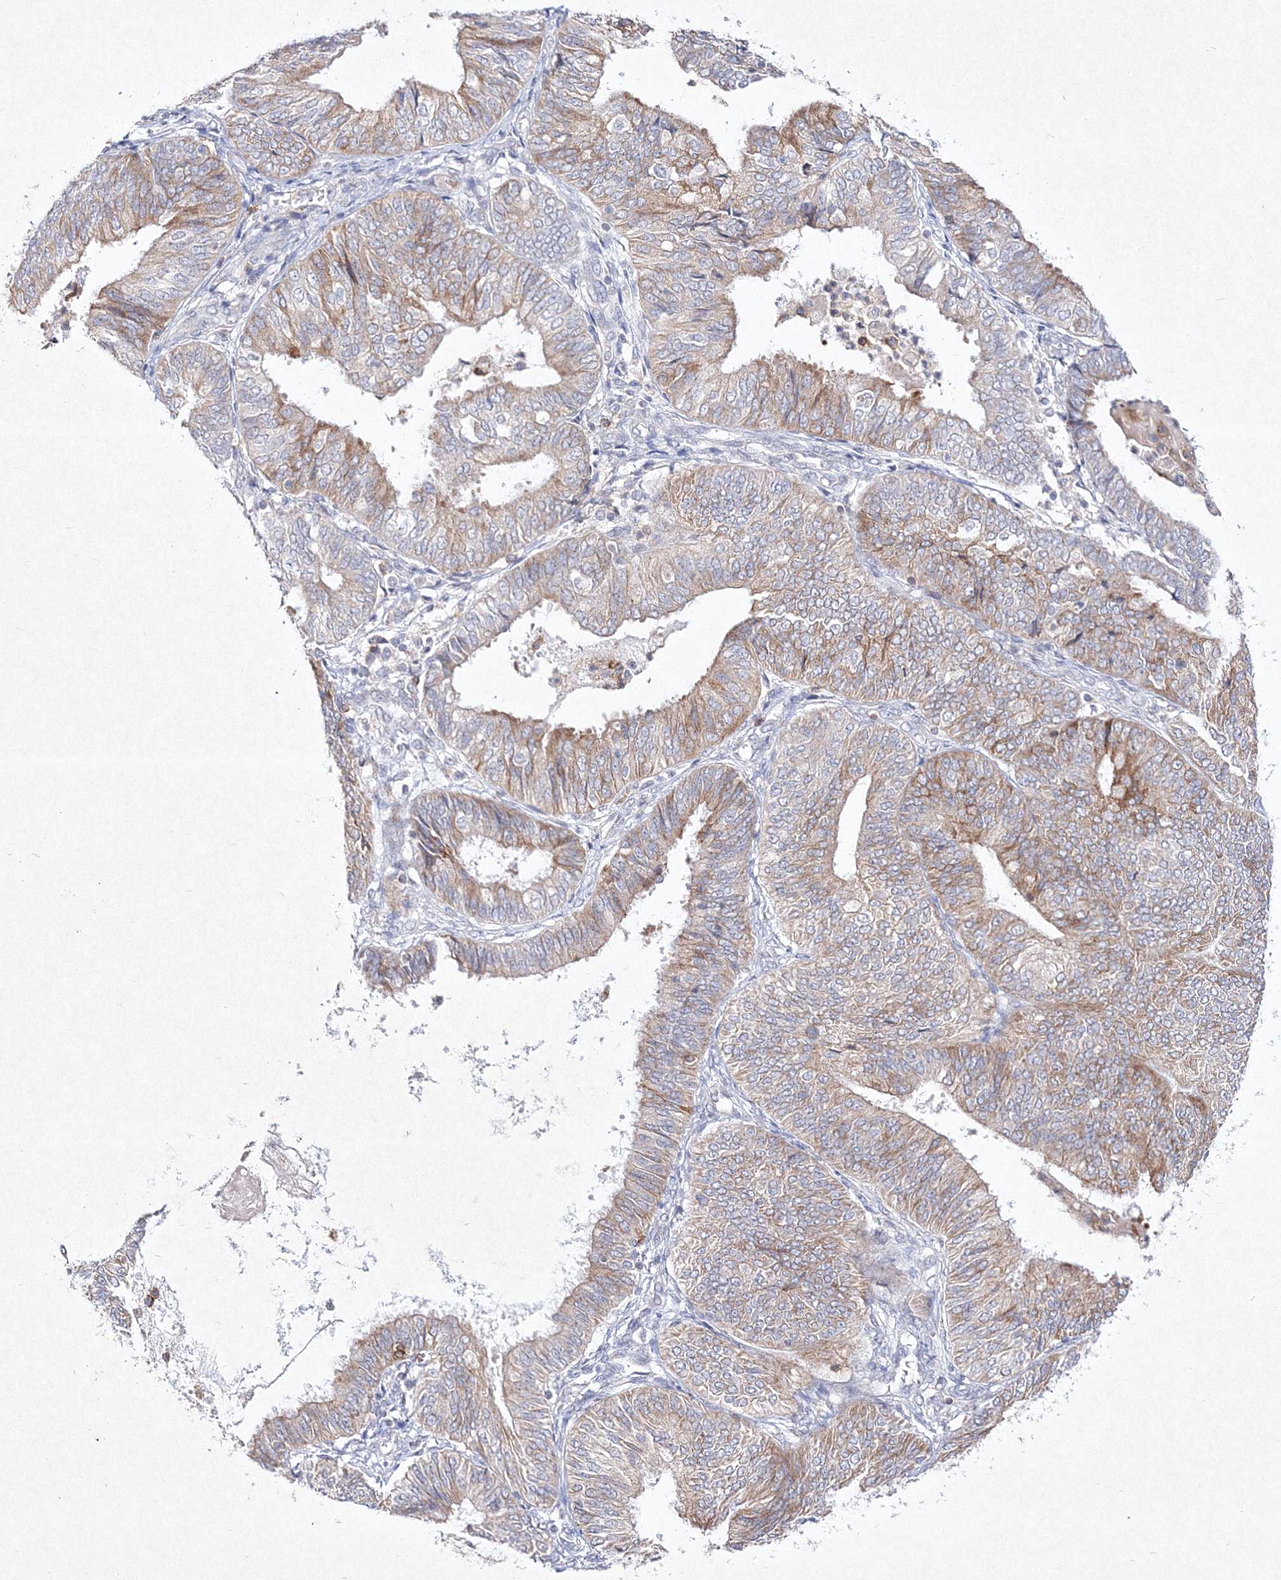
{"staining": {"intensity": "moderate", "quantity": ">75%", "location": "cytoplasmic/membranous"}, "tissue": "endometrial cancer", "cell_type": "Tumor cells", "image_type": "cancer", "snomed": [{"axis": "morphology", "description": "Adenocarcinoma, NOS"}, {"axis": "topography", "description": "Endometrium"}], "caption": "Immunohistochemistry (IHC) of human endometrial adenocarcinoma demonstrates medium levels of moderate cytoplasmic/membranous expression in about >75% of tumor cells.", "gene": "HCST", "patient": {"sex": "female", "age": 58}}